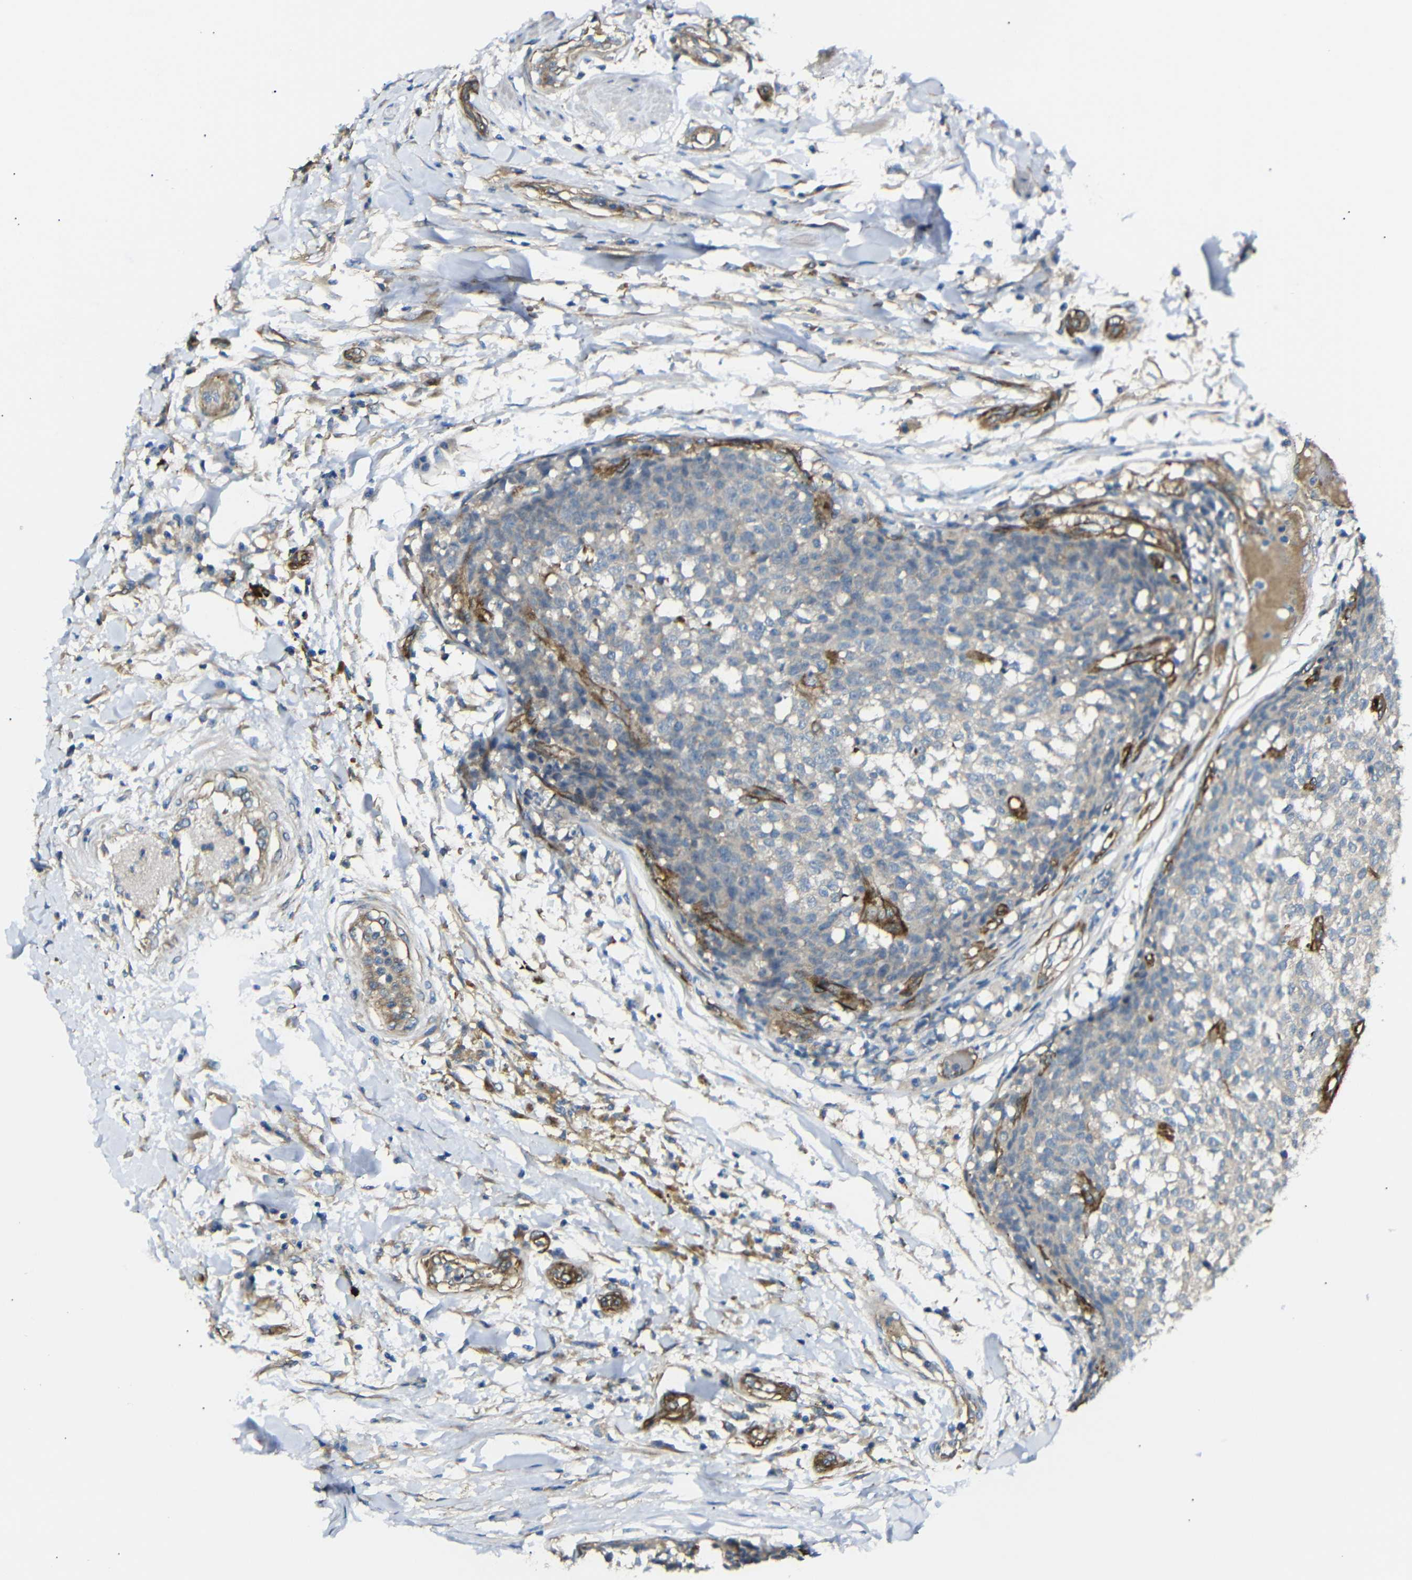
{"staining": {"intensity": "negative", "quantity": "none", "location": "none"}, "tissue": "testis cancer", "cell_type": "Tumor cells", "image_type": "cancer", "snomed": [{"axis": "morphology", "description": "Seminoma, NOS"}, {"axis": "topography", "description": "Testis"}], "caption": "The image demonstrates no significant expression in tumor cells of seminoma (testis).", "gene": "MYO1B", "patient": {"sex": "male", "age": 59}}